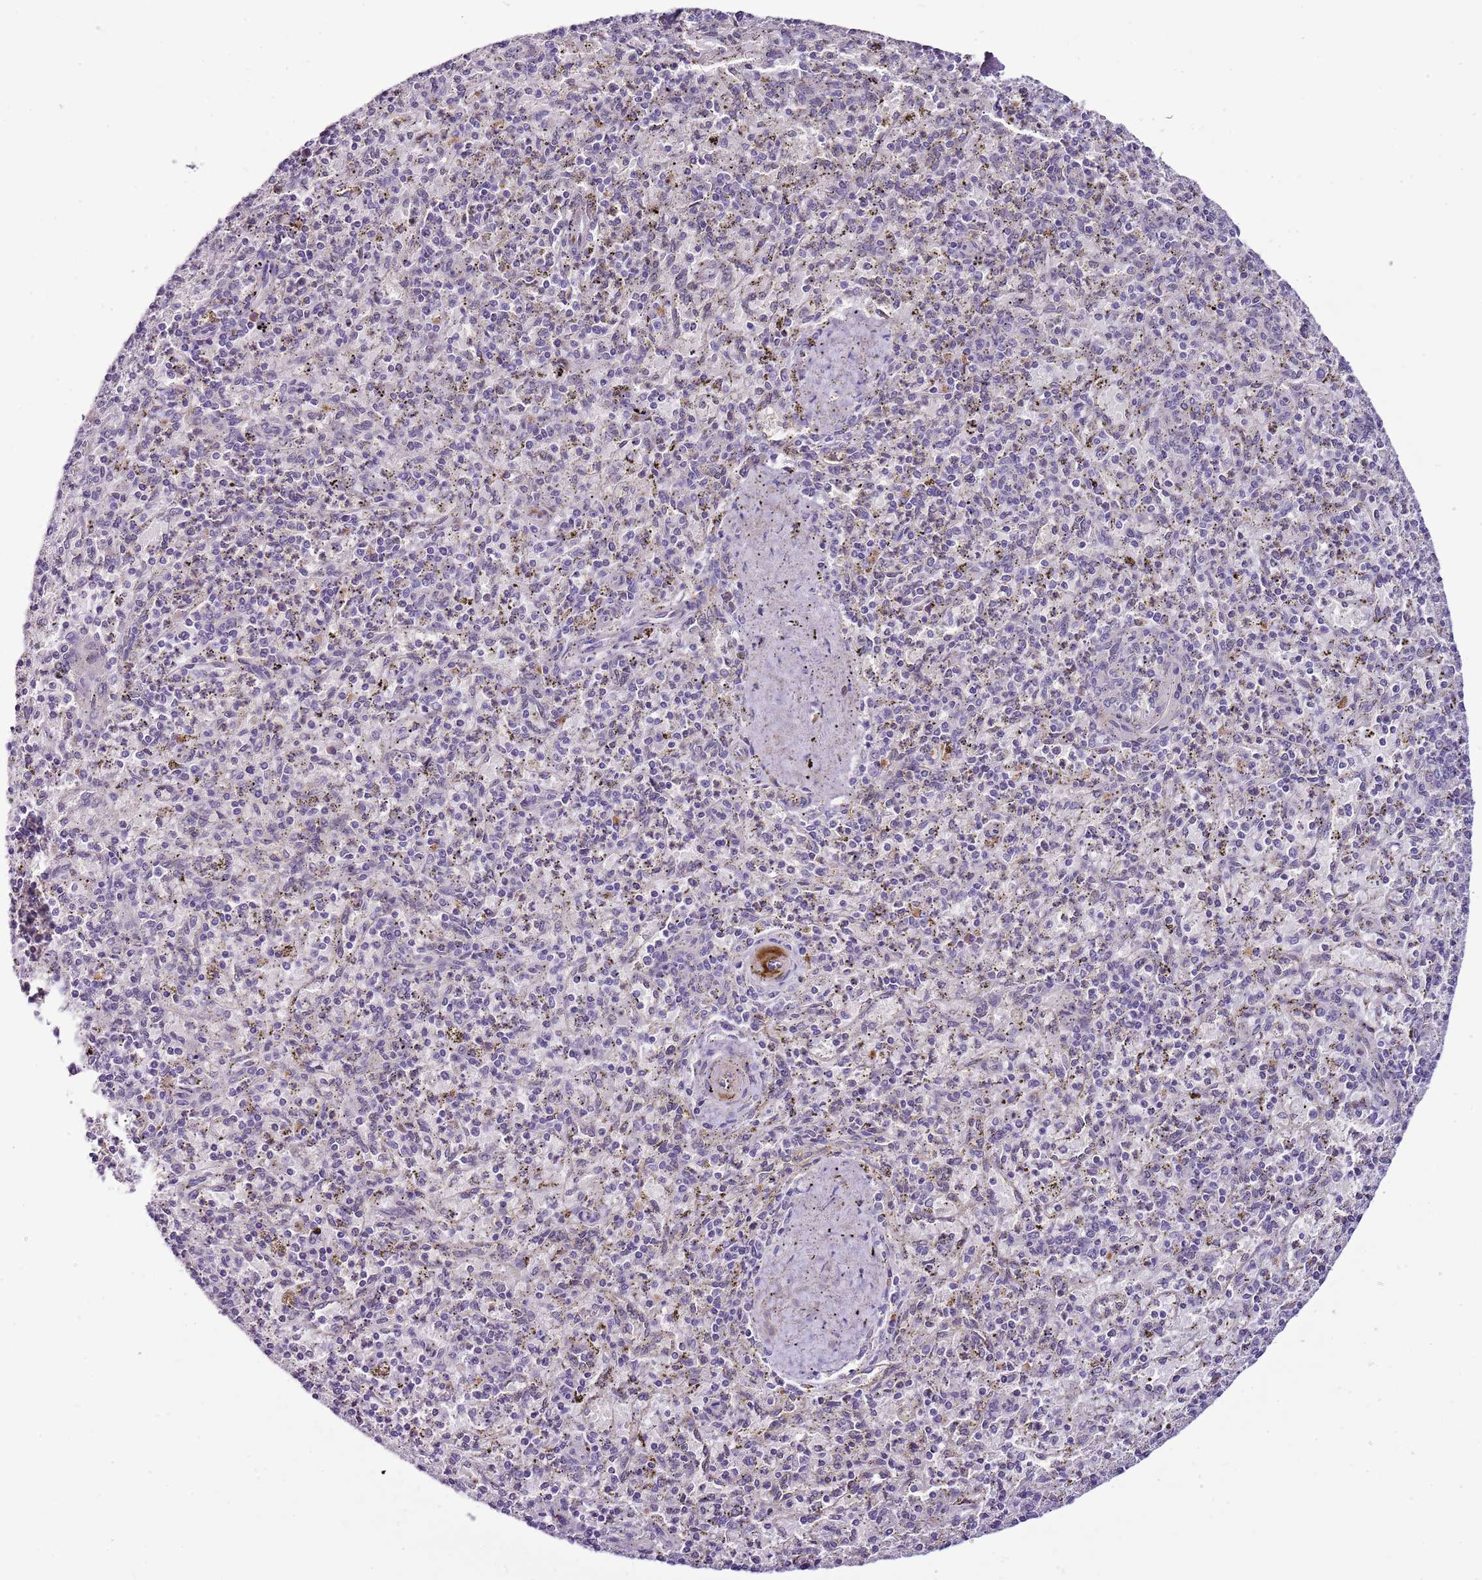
{"staining": {"intensity": "negative", "quantity": "none", "location": "none"}, "tissue": "spleen", "cell_type": "Cells in red pulp", "image_type": "normal", "snomed": [{"axis": "morphology", "description": "Normal tissue, NOS"}, {"axis": "topography", "description": "Spleen"}], "caption": "The IHC micrograph has no significant expression in cells in red pulp of spleen. Brightfield microscopy of IHC stained with DAB (brown) and hematoxylin (blue), captured at high magnification.", "gene": "NKX2", "patient": {"sex": "male", "age": 72}}